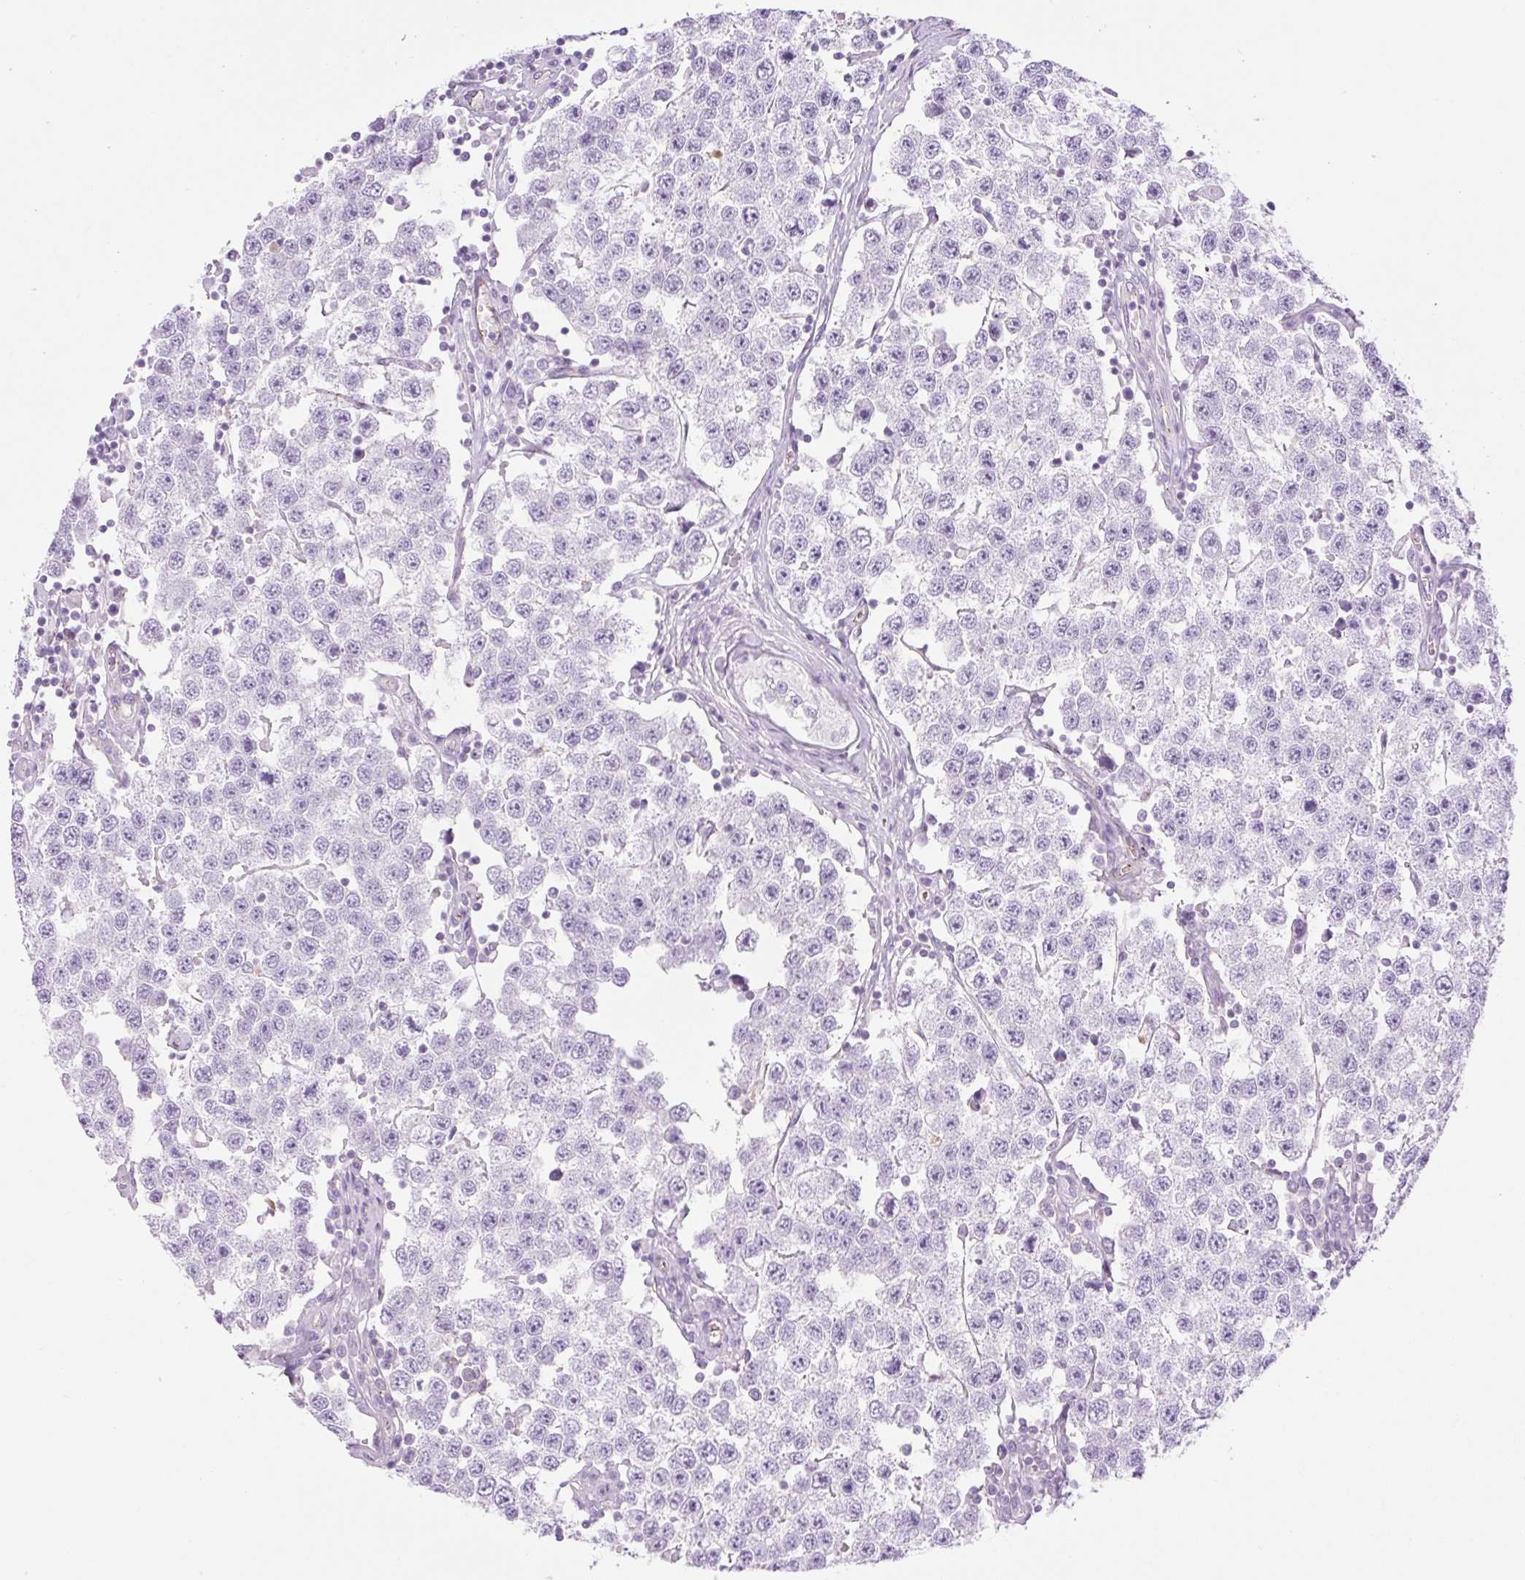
{"staining": {"intensity": "negative", "quantity": "none", "location": "none"}, "tissue": "testis cancer", "cell_type": "Tumor cells", "image_type": "cancer", "snomed": [{"axis": "morphology", "description": "Seminoma, NOS"}, {"axis": "topography", "description": "Testis"}], "caption": "Tumor cells show no significant expression in seminoma (testis).", "gene": "EHD3", "patient": {"sex": "male", "age": 34}}